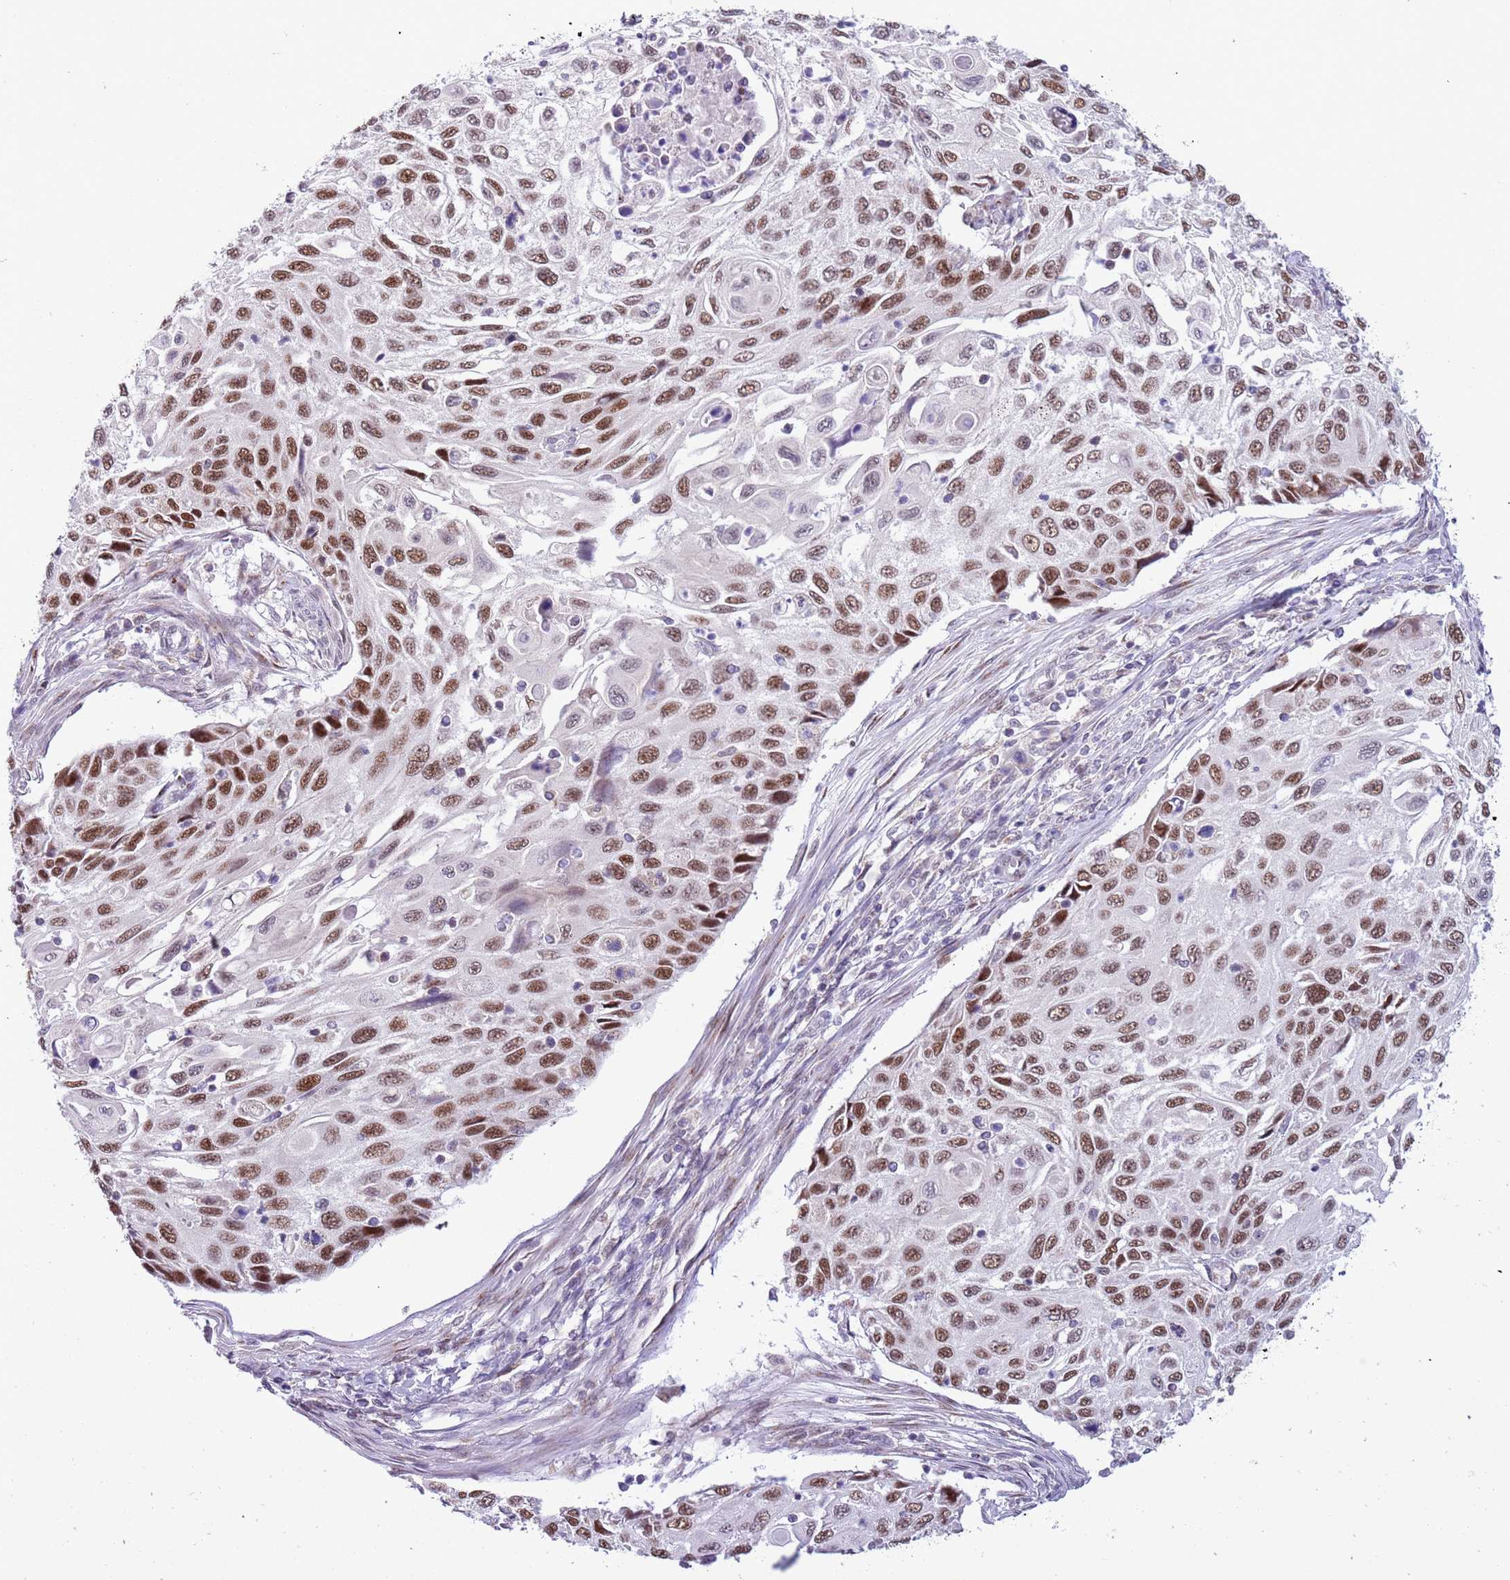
{"staining": {"intensity": "strong", "quantity": "25%-75%", "location": "nuclear"}, "tissue": "cervical cancer", "cell_type": "Tumor cells", "image_type": "cancer", "snomed": [{"axis": "morphology", "description": "Squamous cell carcinoma, NOS"}, {"axis": "topography", "description": "Cervix"}], "caption": "There is high levels of strong nuclear positivity in tumor cells of cervical squamous cell carcinoma, as demonstrated by immunohistochemical staining (brown color).", "gene": "ZNF576", "patient": {"sex": "female", "age": 70}}